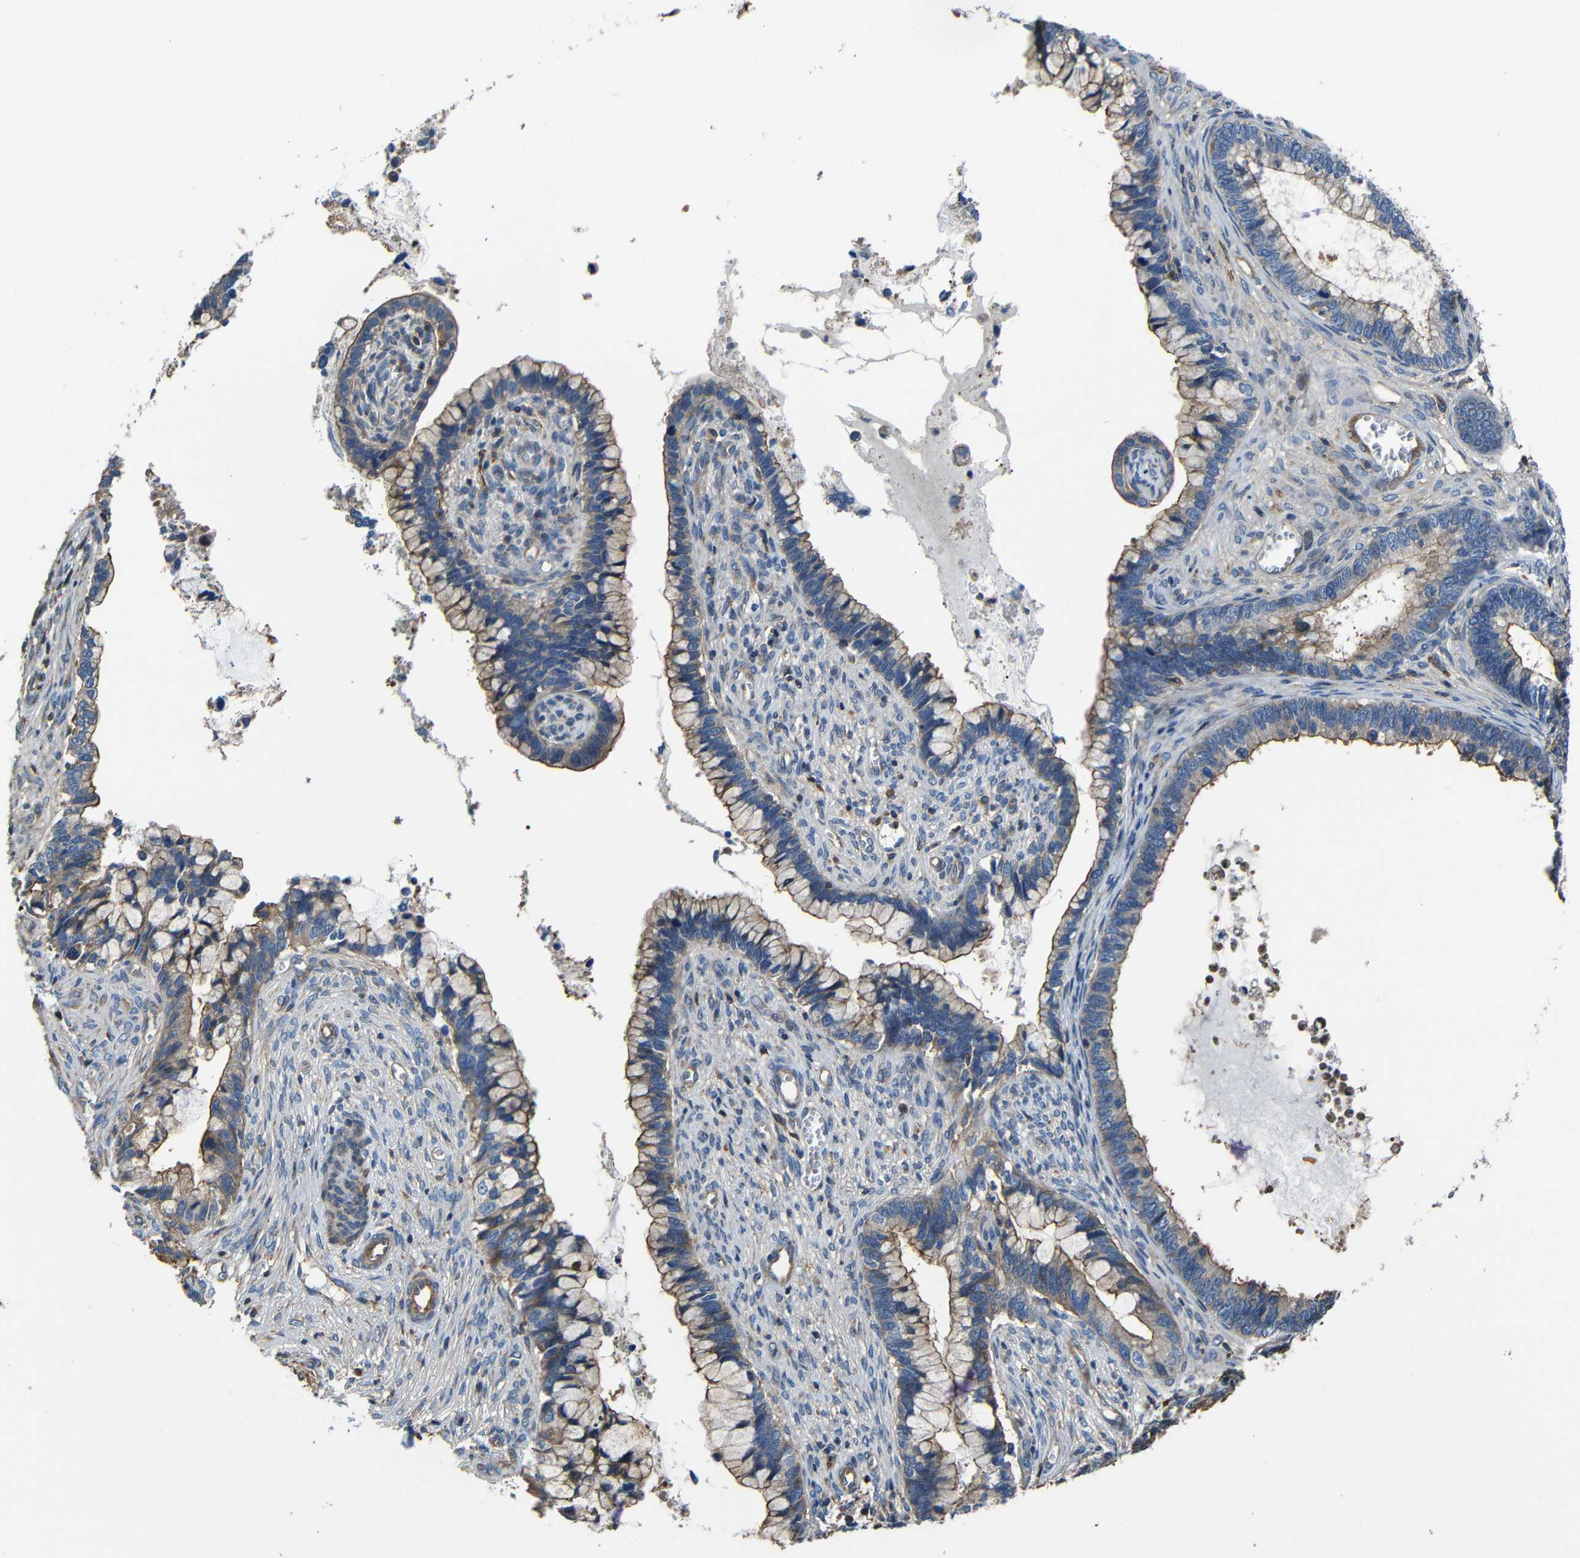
{"staining": {"intensity": "moderate", "quantity": ">75%", "location": "cytoplasmic/membranous"}, "tissue": "cervical cancer", "cell_type": "Tumor cells", "image_type": "cancer", "snomed": [{"axis": "morphology", "description": "Adenocarcinoma, NOS"}, {"axis": "topography", "description": "Cervix"}], "caption": "Human adenocarcinoma (cervical) stained with a brown dye demonstrates moderate cytoplasmic/membranous positive expression in approximately >75% of tumor cells.", "gene": "GDI1", "patient": {"sex": "female", "age": 44}}